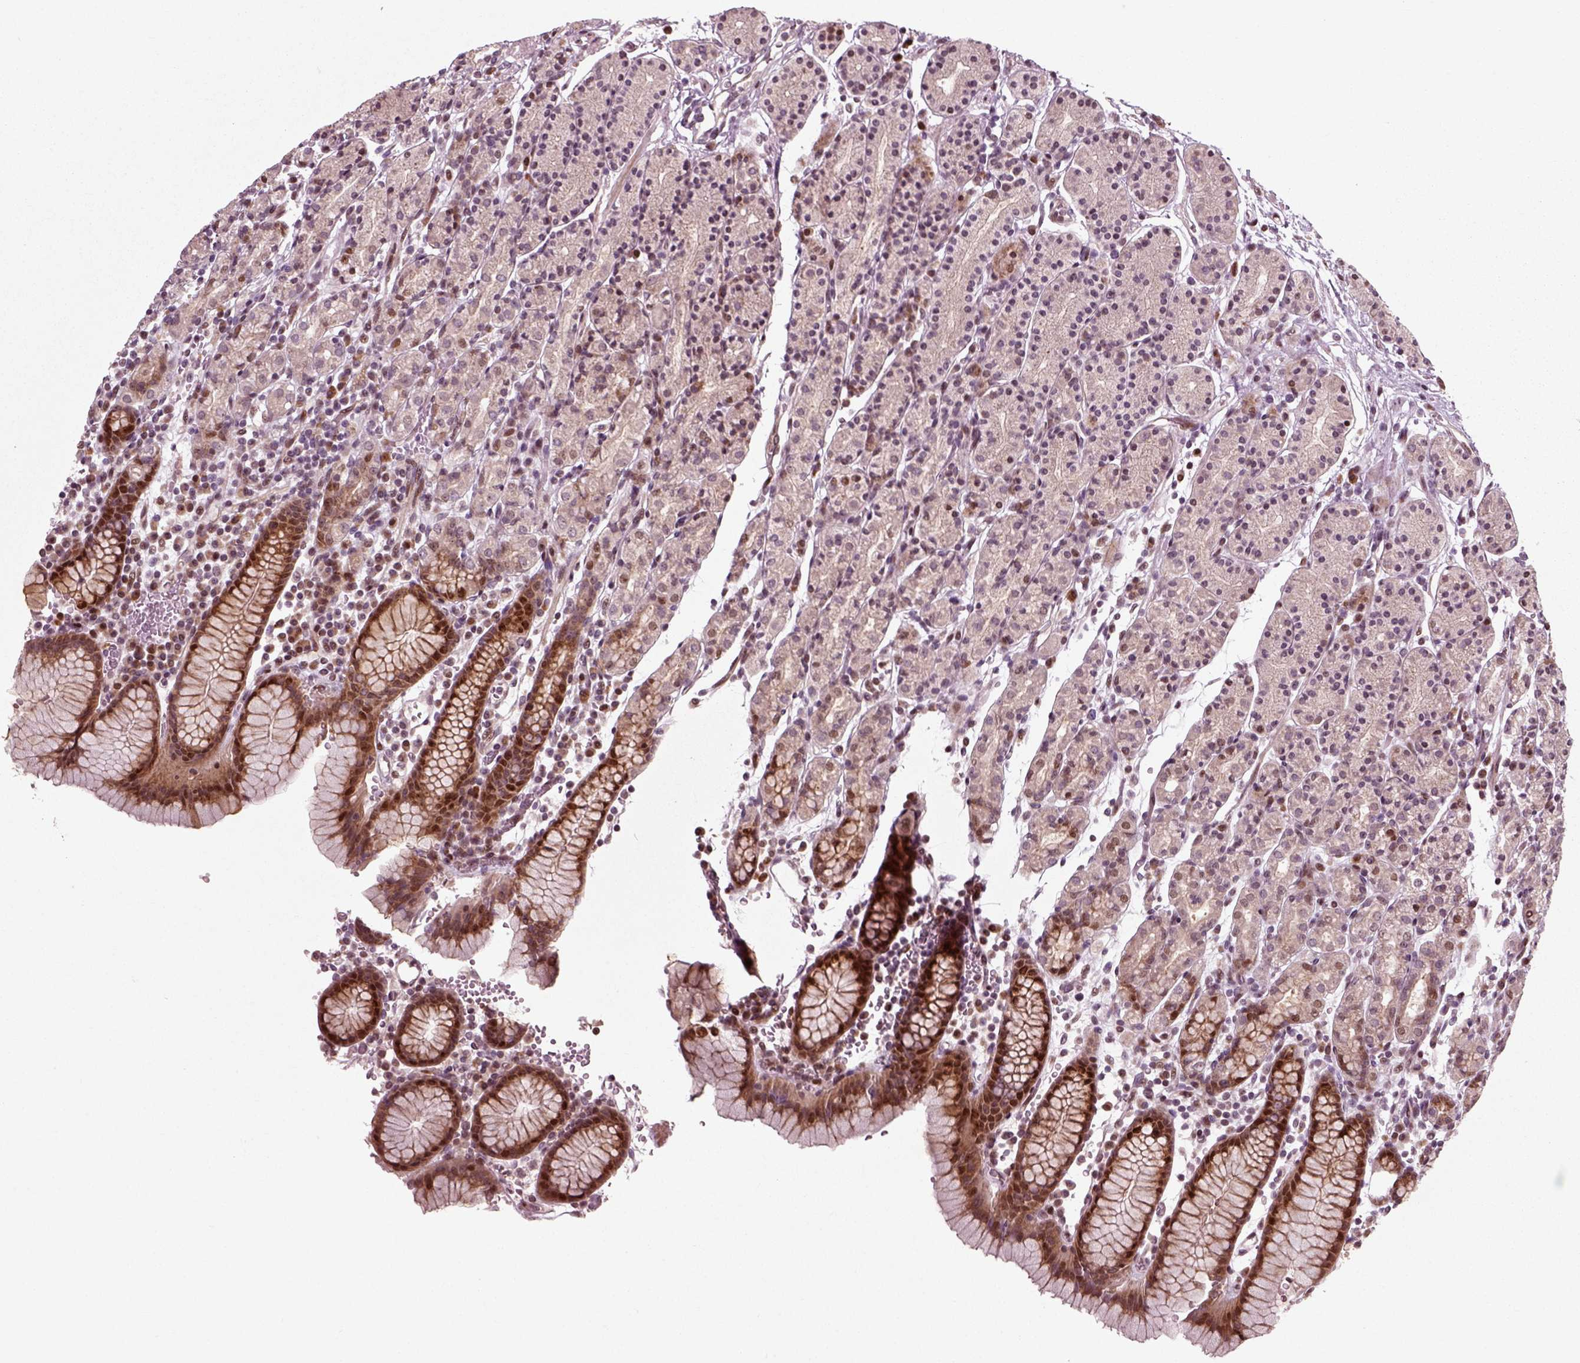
{"staining": {"intensity": "strong", "quantity": "<25%", "location": "nuclear"}, "tissue": "stomach", "cell_type": "Glandular cells", "image_type": "normal", "snomed": [{"axis": "morphology", "description": "Normal tissue, NOS"}, {"axis": "topography", "description": "Stomach, upper"}, {"axis": "topography", "description": "Stomach"}], "caption": "Immunohistochemistry (IHC) of normal human stomach displays medium levels of strong nuclear staining in approximately <25% of glandular cells. The staining was performed using DAB (3,3'-diaminobenzidine) to visualize the protein expression in brown, while the nuclei were stained in blue with hematoxylin (Magnification: 20x).", "gene": "CDC14A", "patient": {"sex": "male", "age": 62}}